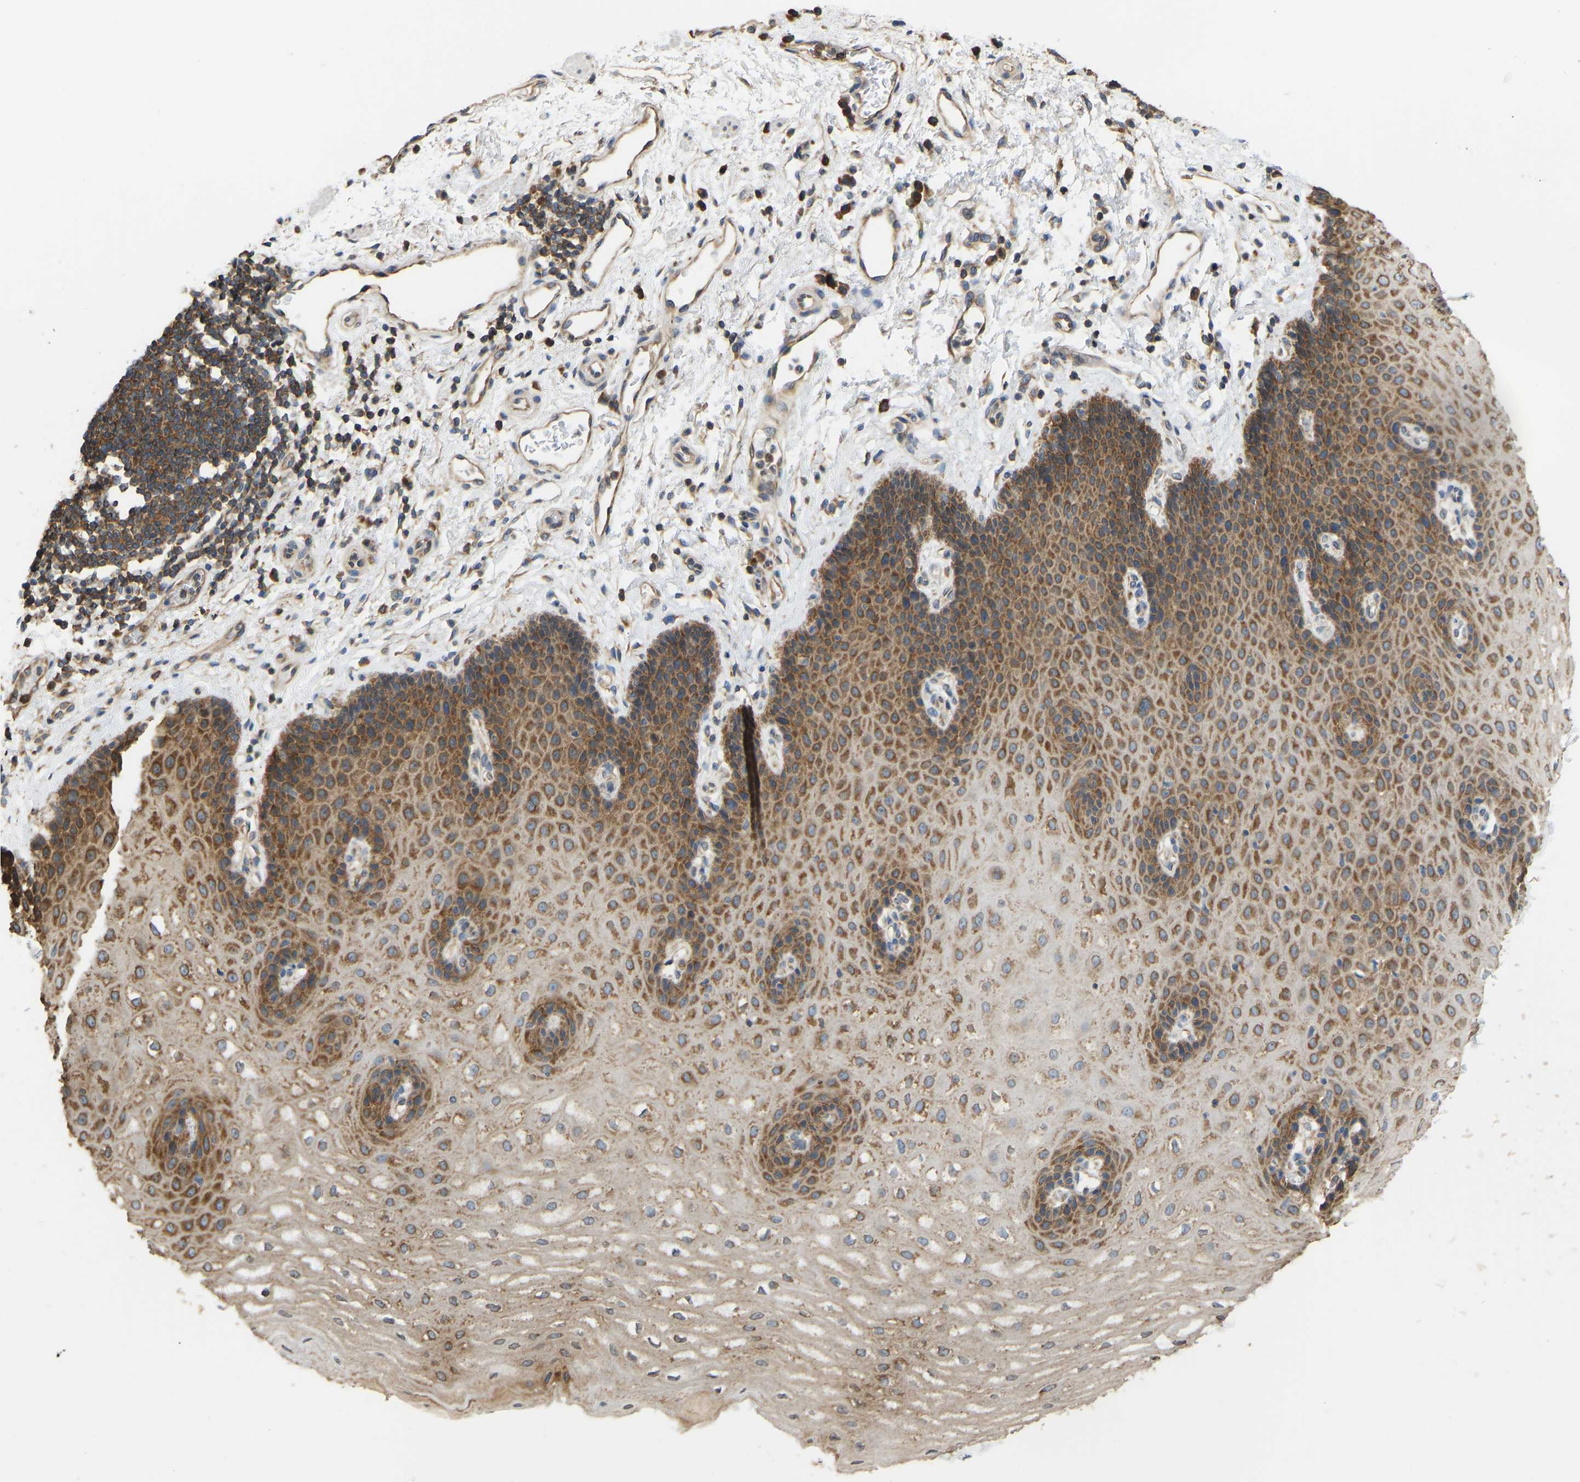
{"staining": {"intensity": "moderate", "quantity": ">75%", "location": "cytoplasmic/membranous"}, "tissue": "esophagus", "cell_type": "Squamous epithelial cells", "image_type": "normal", "snomed": [{"axis": "morphology", "description": "Normal tissue, NOS"}, {"axis": "topography", "description": "Esophagus"}], "caption": "Esophagus was stained to show a protein in brown. There is medium levels of moderate cytoplasmic/membranous positivity in about >75% of squamous epithelial cells. (IHC, brightfield microscopy, high magnification).", "gene": "RPS6KB2", "patient": {"sex": "male", "age": 54}}